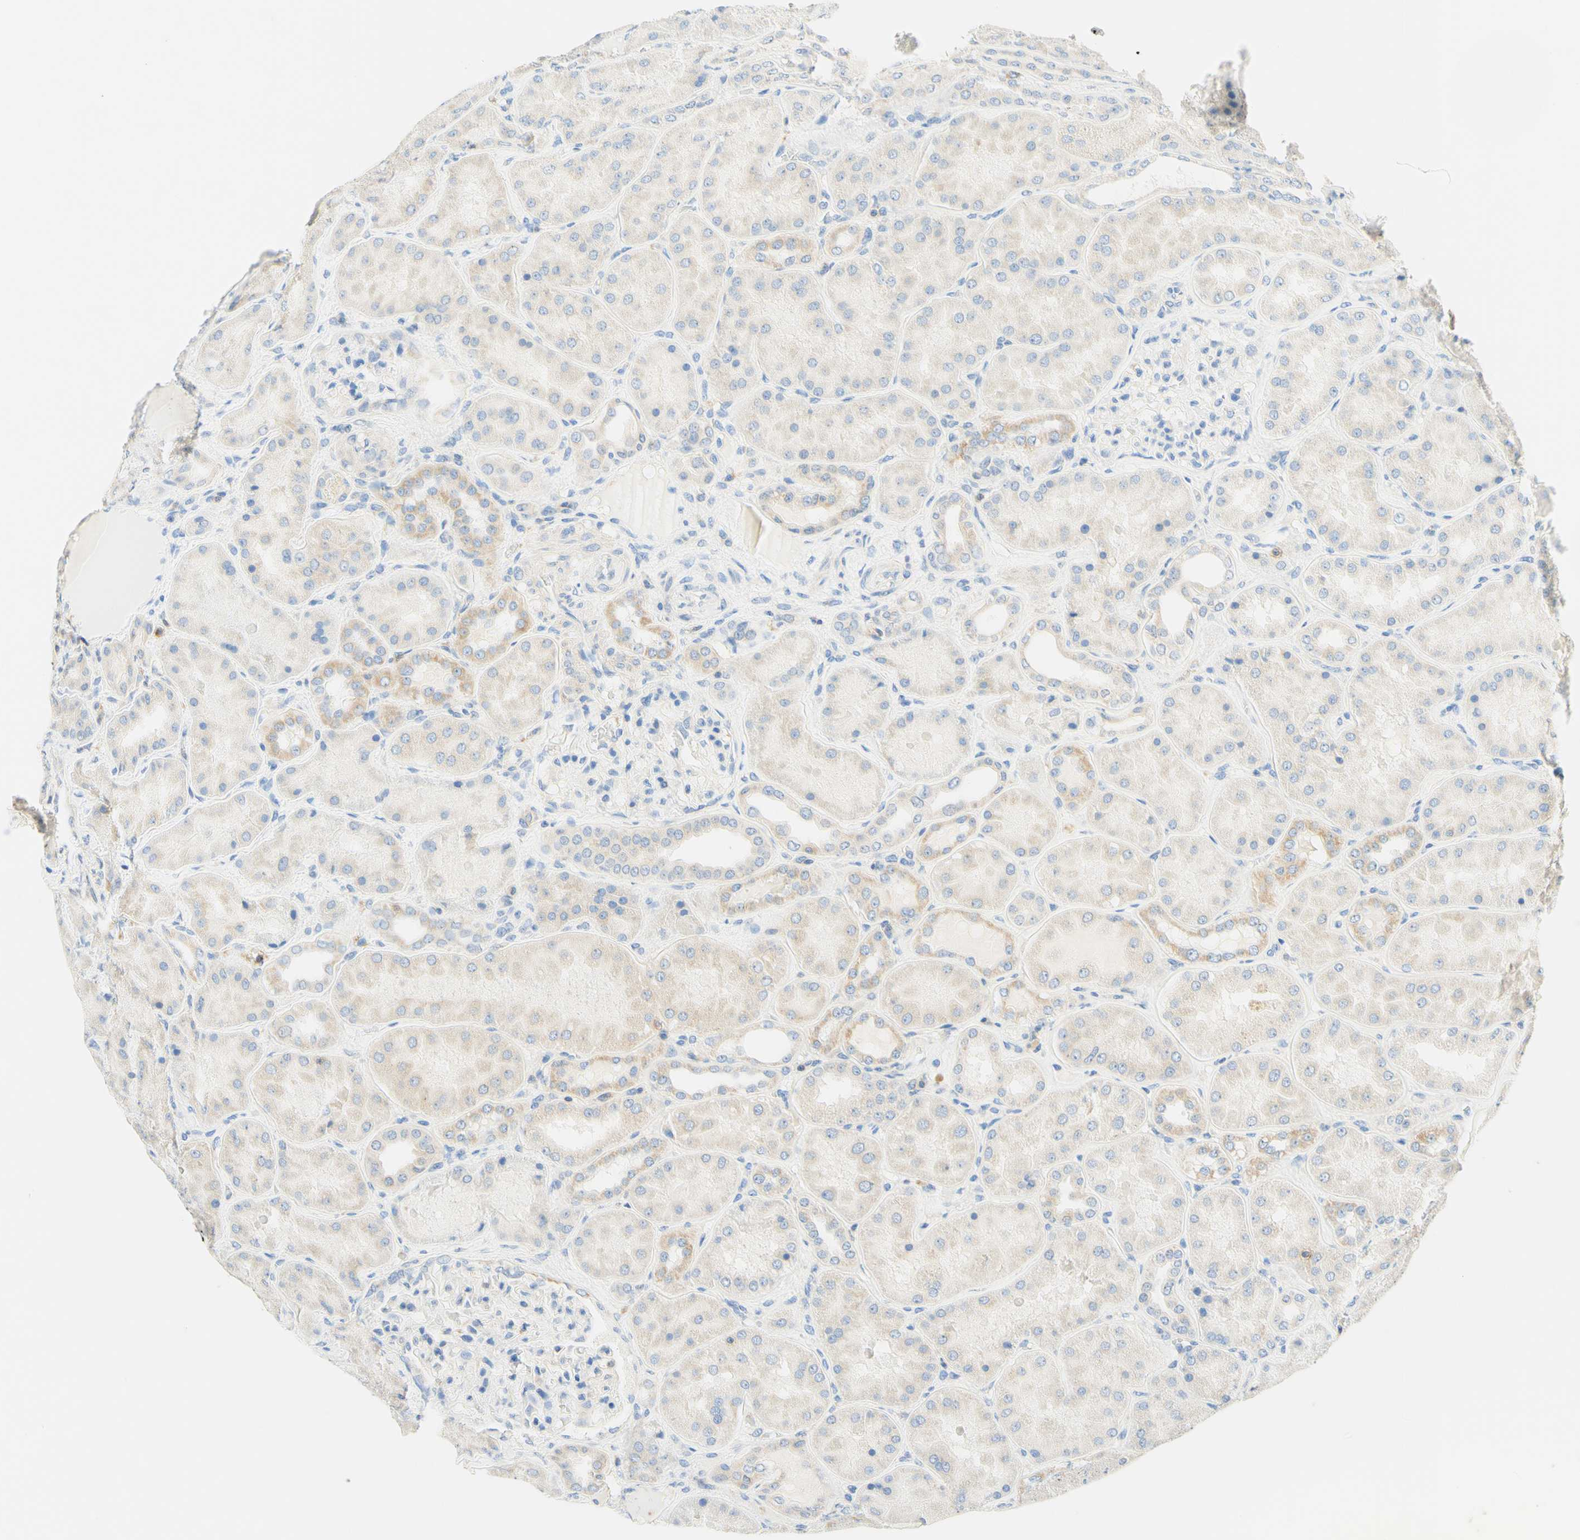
{"staining": {"intensity": "negative", "quantity": "none", "location": "none"}, "tissue": "kidney", "cell_type": "Cells in glomeruli", "image_type": "normal", "snomed": [{"axis": "morphology", "description": "Normal tissue, NOS"}, {"axis": "topography", "description": "Kidney"}], "caption": "An immunohistochemistry histopathology image of unremarkable kidney is shown. There is no staining in cells in glomeruli of kidney.", "gene": "LAT", "patient": {"sex": "female", "age": 56}}